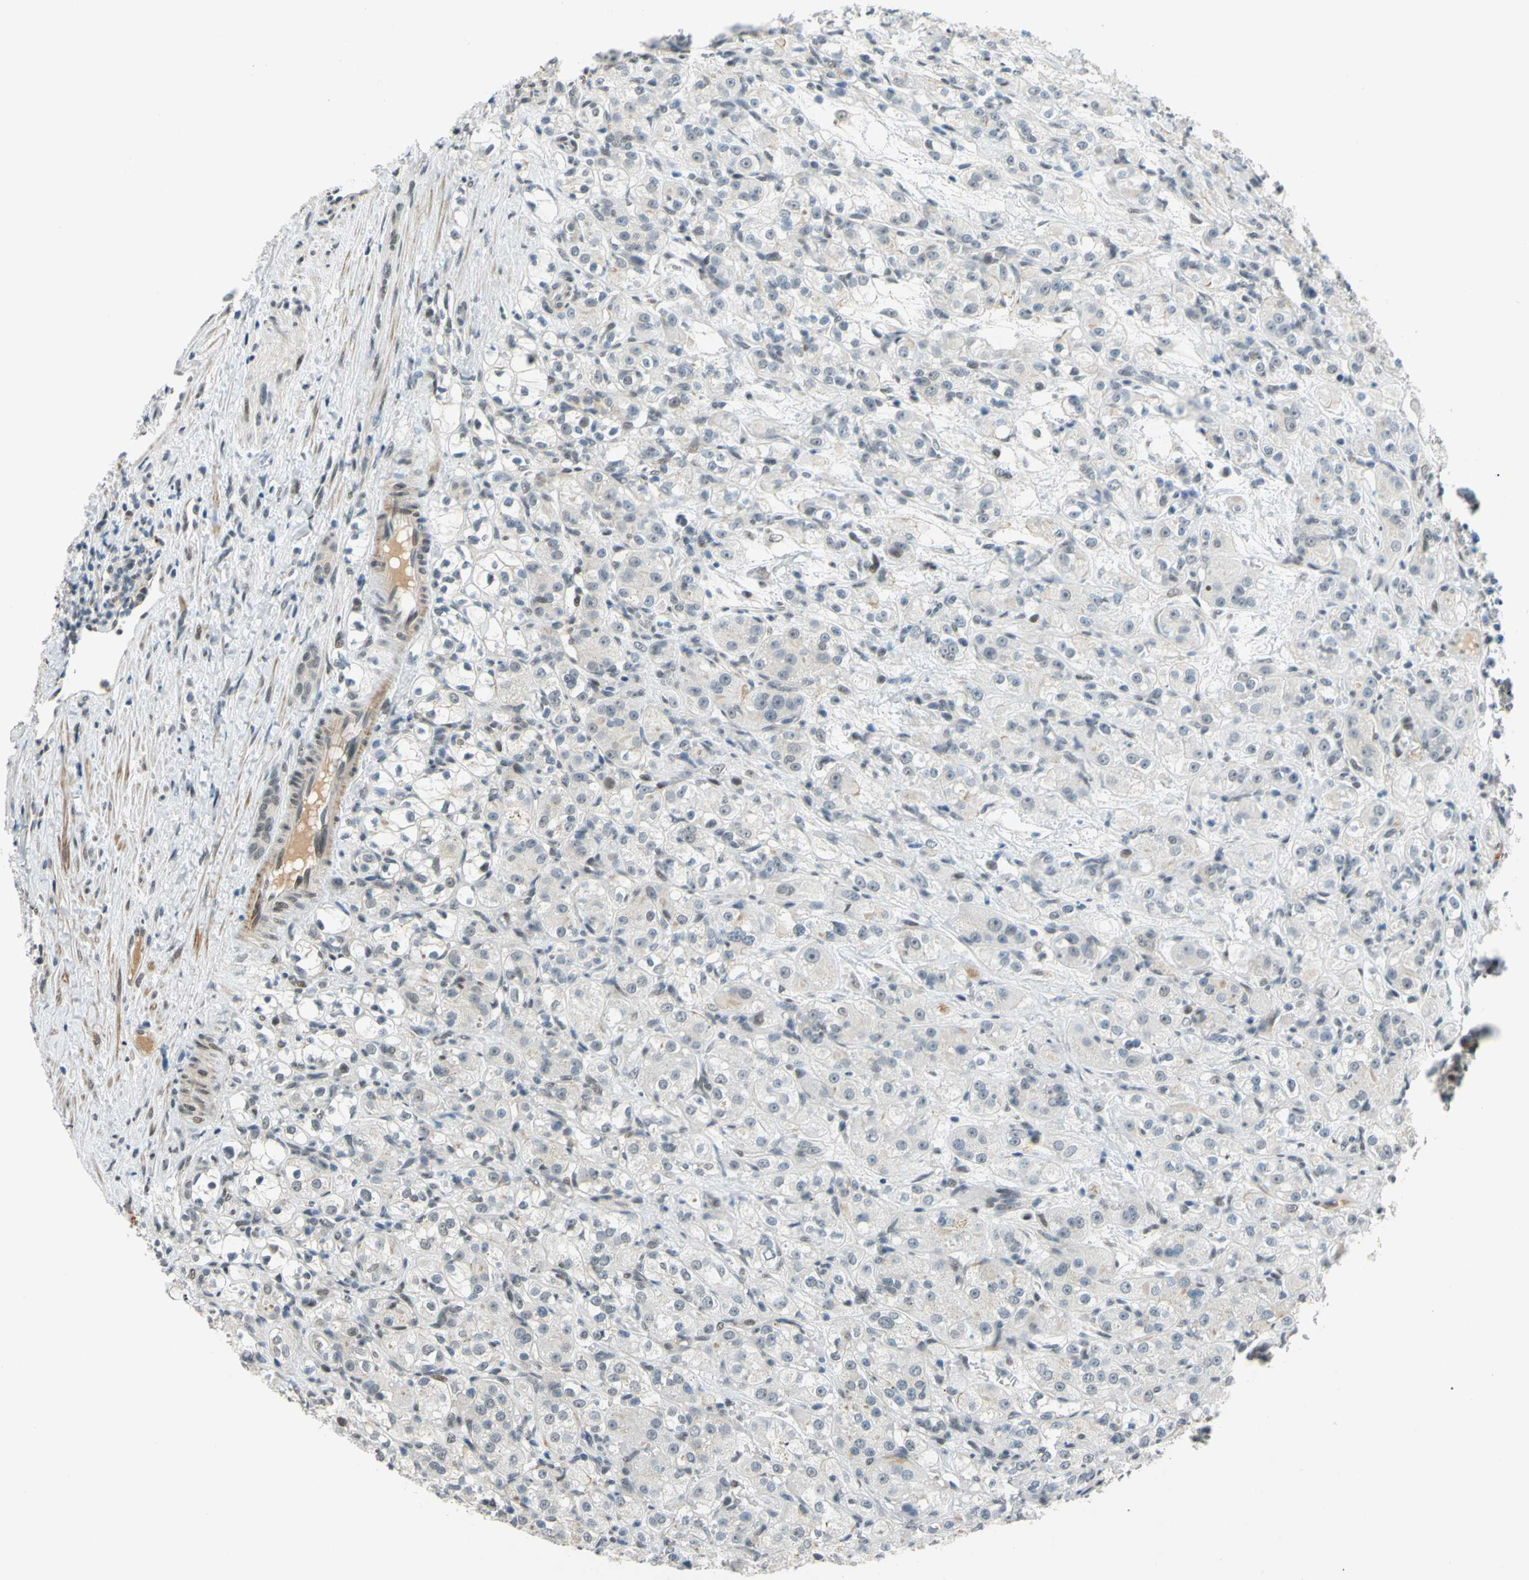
{"staining": {"intensity": "weak", "quantity": "25%-75%", "location": "cytoplasmic/membranous"}, "tissue": "renal cancer", "cell_type": "Tumor cells", "image_type": "cancer", "snomed": [{"axis": "morphology", "description": "Normal tissue, NOS"}, {"axis": "morphology", "description": "Adenocarcinoma, NOS"}, {"axis": "topography", "description": "Kidney"}], "caption": "Renal cancer (adenocarcinoma) tissue shows weak cytoplasmic/membranous staining in approximately 25%-75% of tumor cells", "gene": "POGZ", "patient": {"sex": "male", "age": 61}}